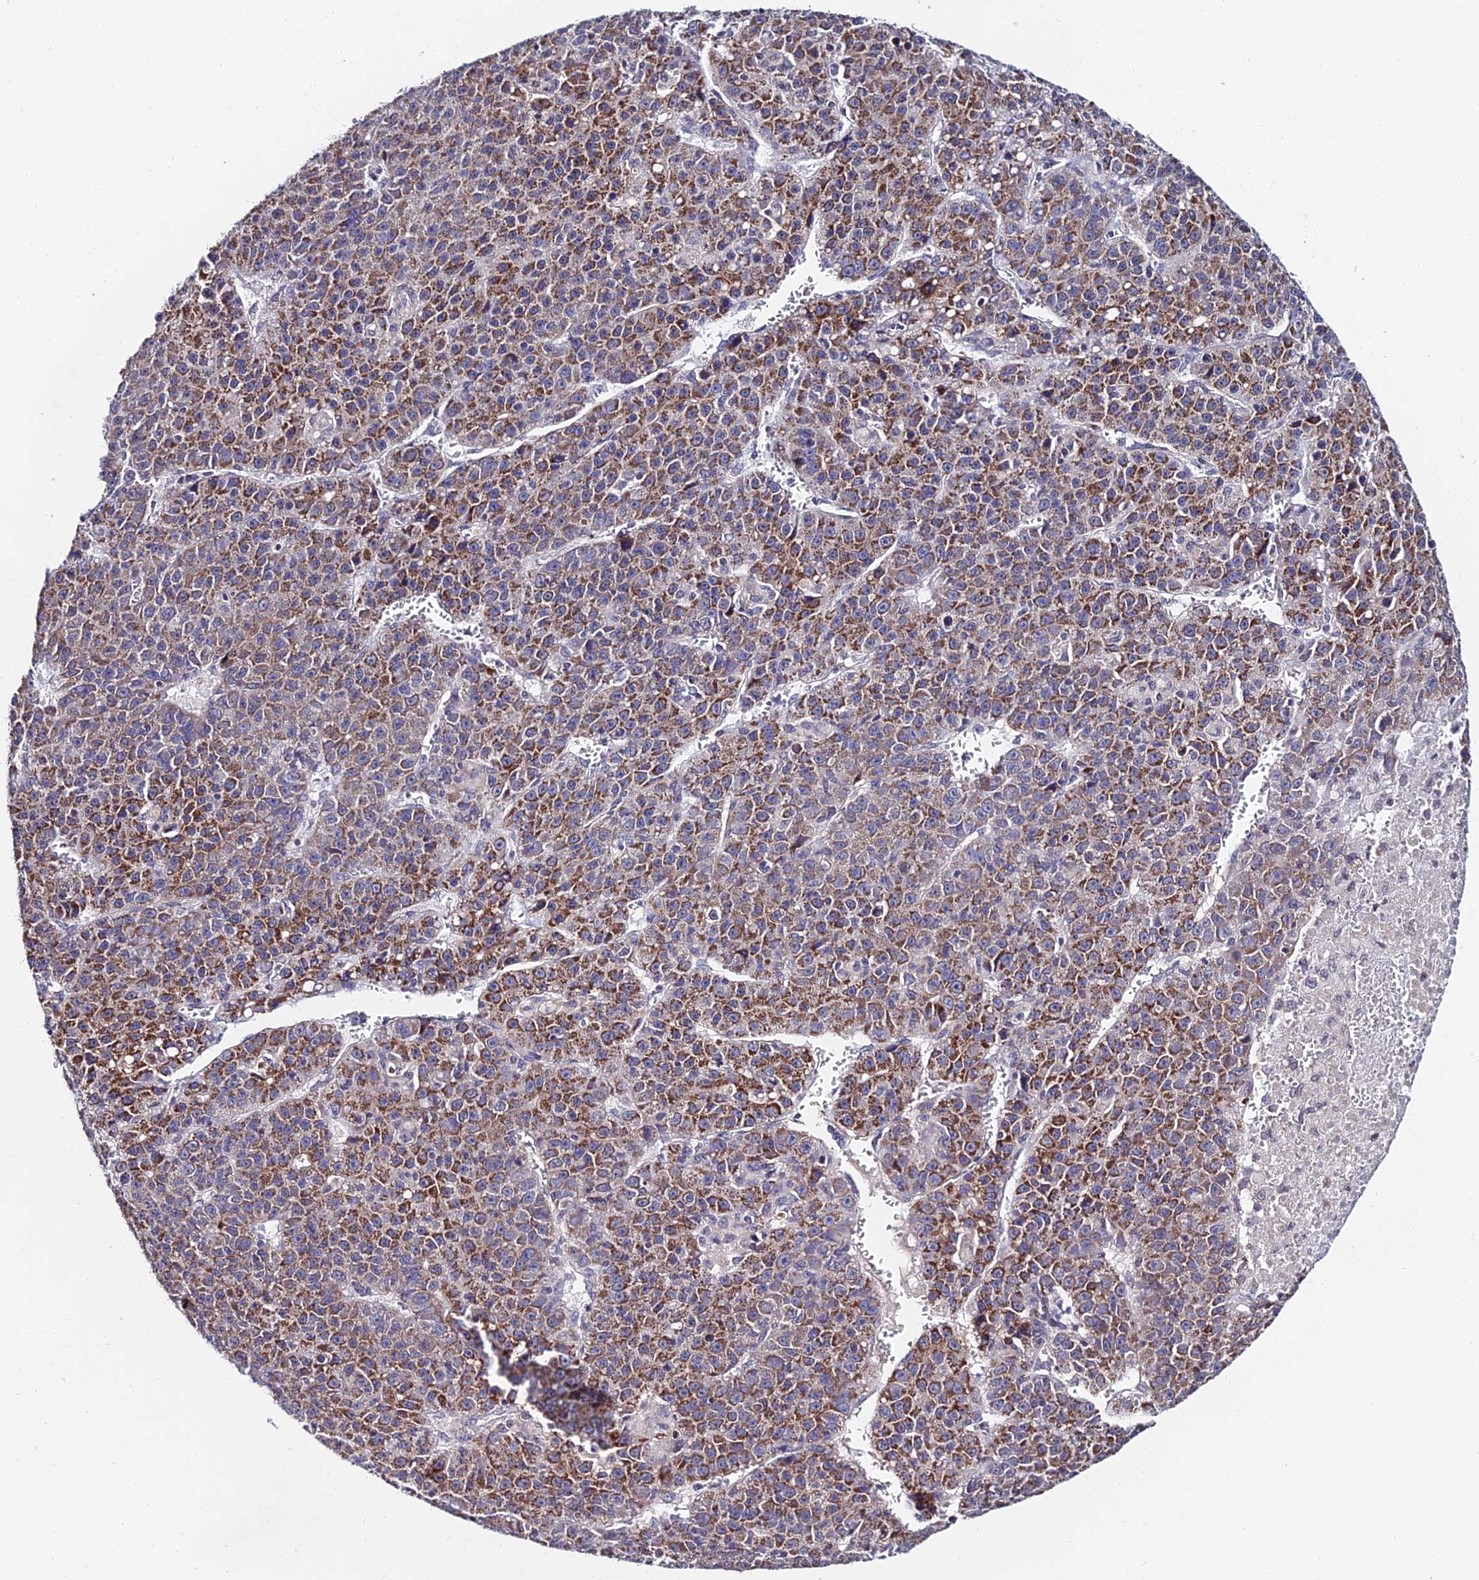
{"staining": {"intensity": "moderate", "quantity": ">75%", "location": "cytoplasmic/membranous"}, "tissue": "liver cancer", "cell_type": "Tumor cells", "image_type": "cancer", "snomed": [{"axis": "morphology", "description": "Carcinoma, Hepatocellular, NOS"}, {"axis": "topography", "description": "Liver"}], "caption": "Immunohistochemical staining of human liver hepatocellular carcinoma displays medium levels of moderate cytoplasmic/membranous staining in about >75% of tumor cells.", "gene": "CDNF", "patient": {"sex": "female", "age": 53}}